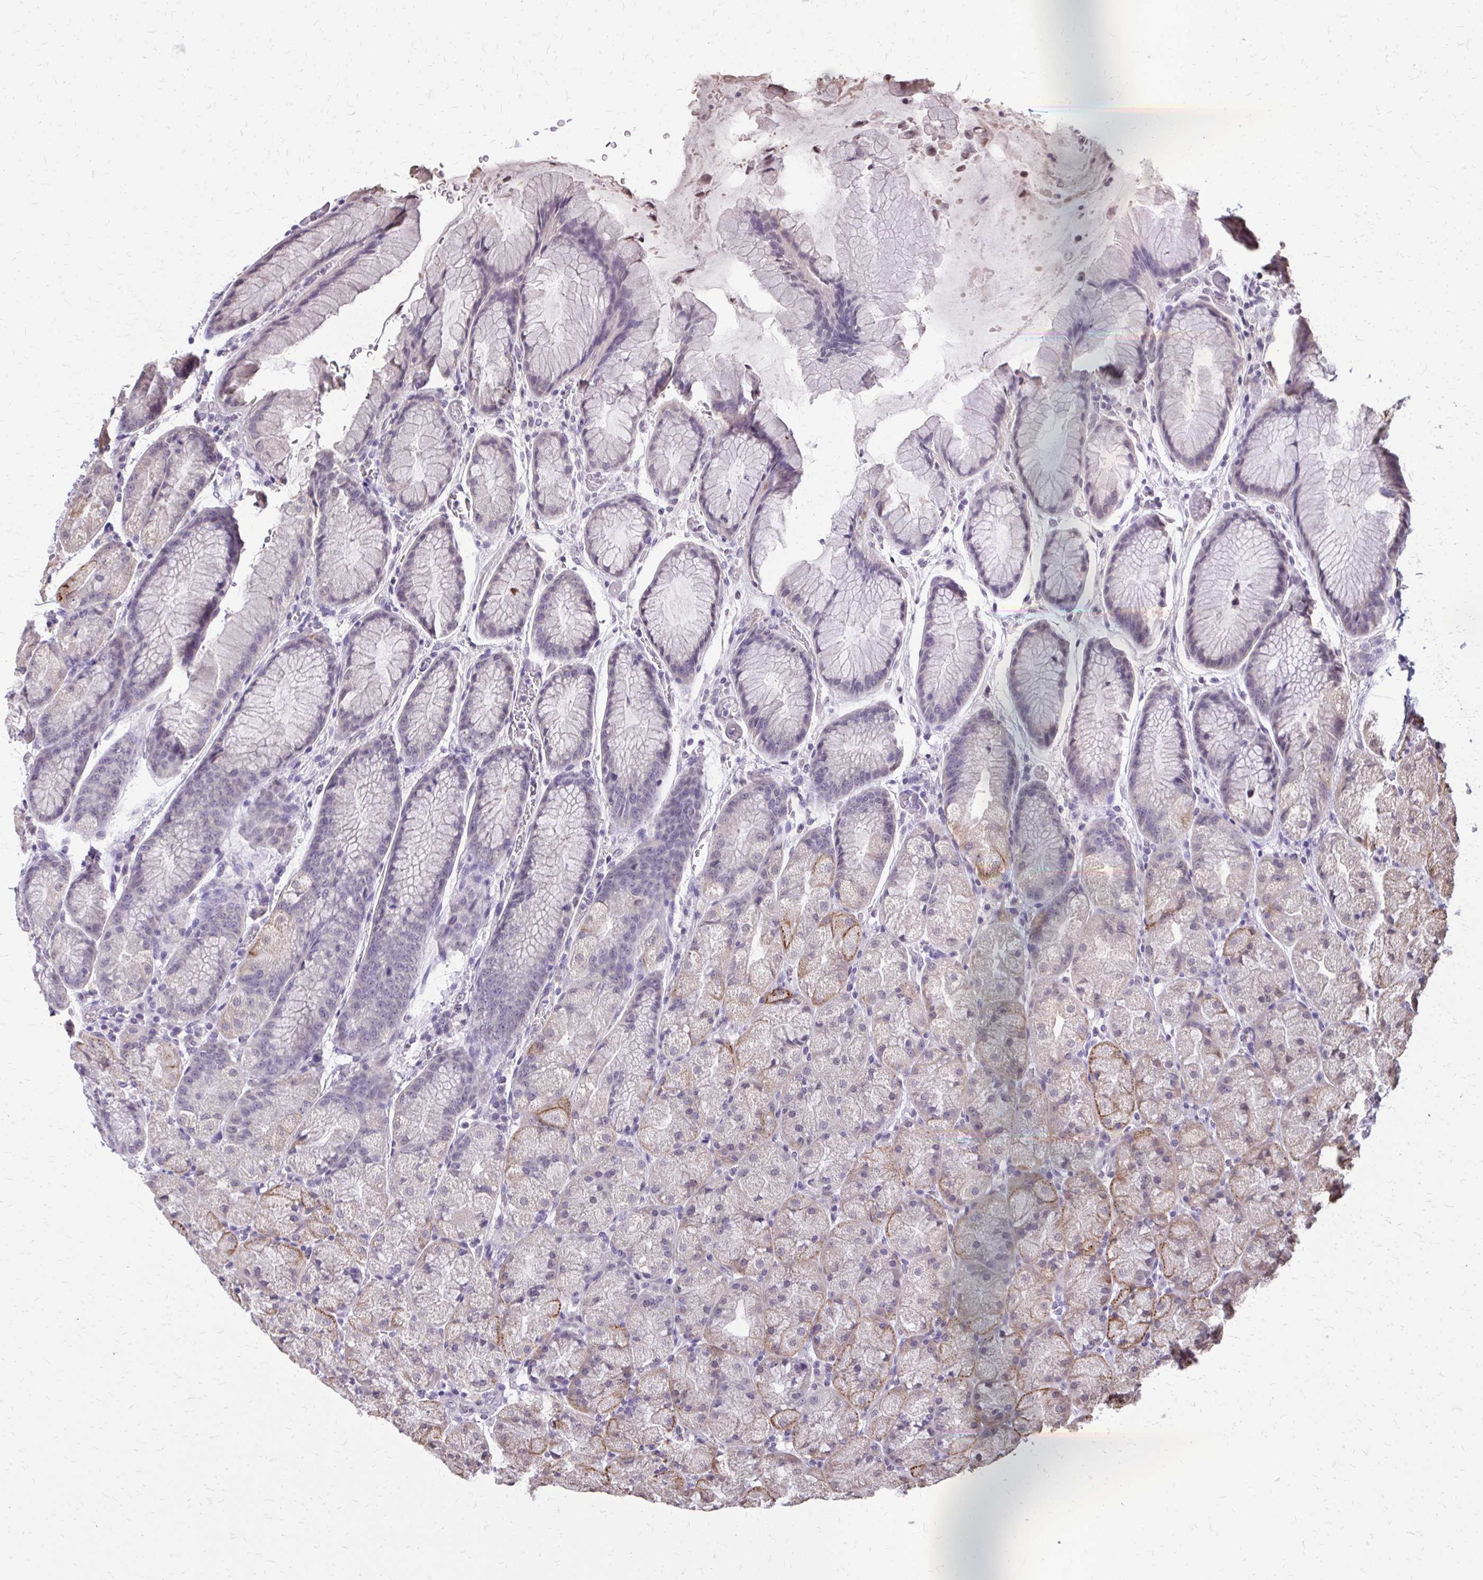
{"staining": {"intensity": "moderate", "quantity": "<25%", "location": "cytoplasmic/membranous"}, "tissue": "stomach", "cell_type": "Glandular cells", "image_type": "normal", "snomed": [{"axis": "morphology", "description": "Normal tissue, NOS"}, {"axis": "topography", "description": "Stomach, upper"}, {"axis": "topography", "description": "Stomach"}], "caption": "Stomach stained for a protein shows moderate cytoplasmic/membranous positivity in glandular cells. (DAB (3,3'-diaminobenzidine) IHC with brightfield microscopy, high magnification).", "gene": "AKAP5", "patient": {"sex": "male", "age": 48}}